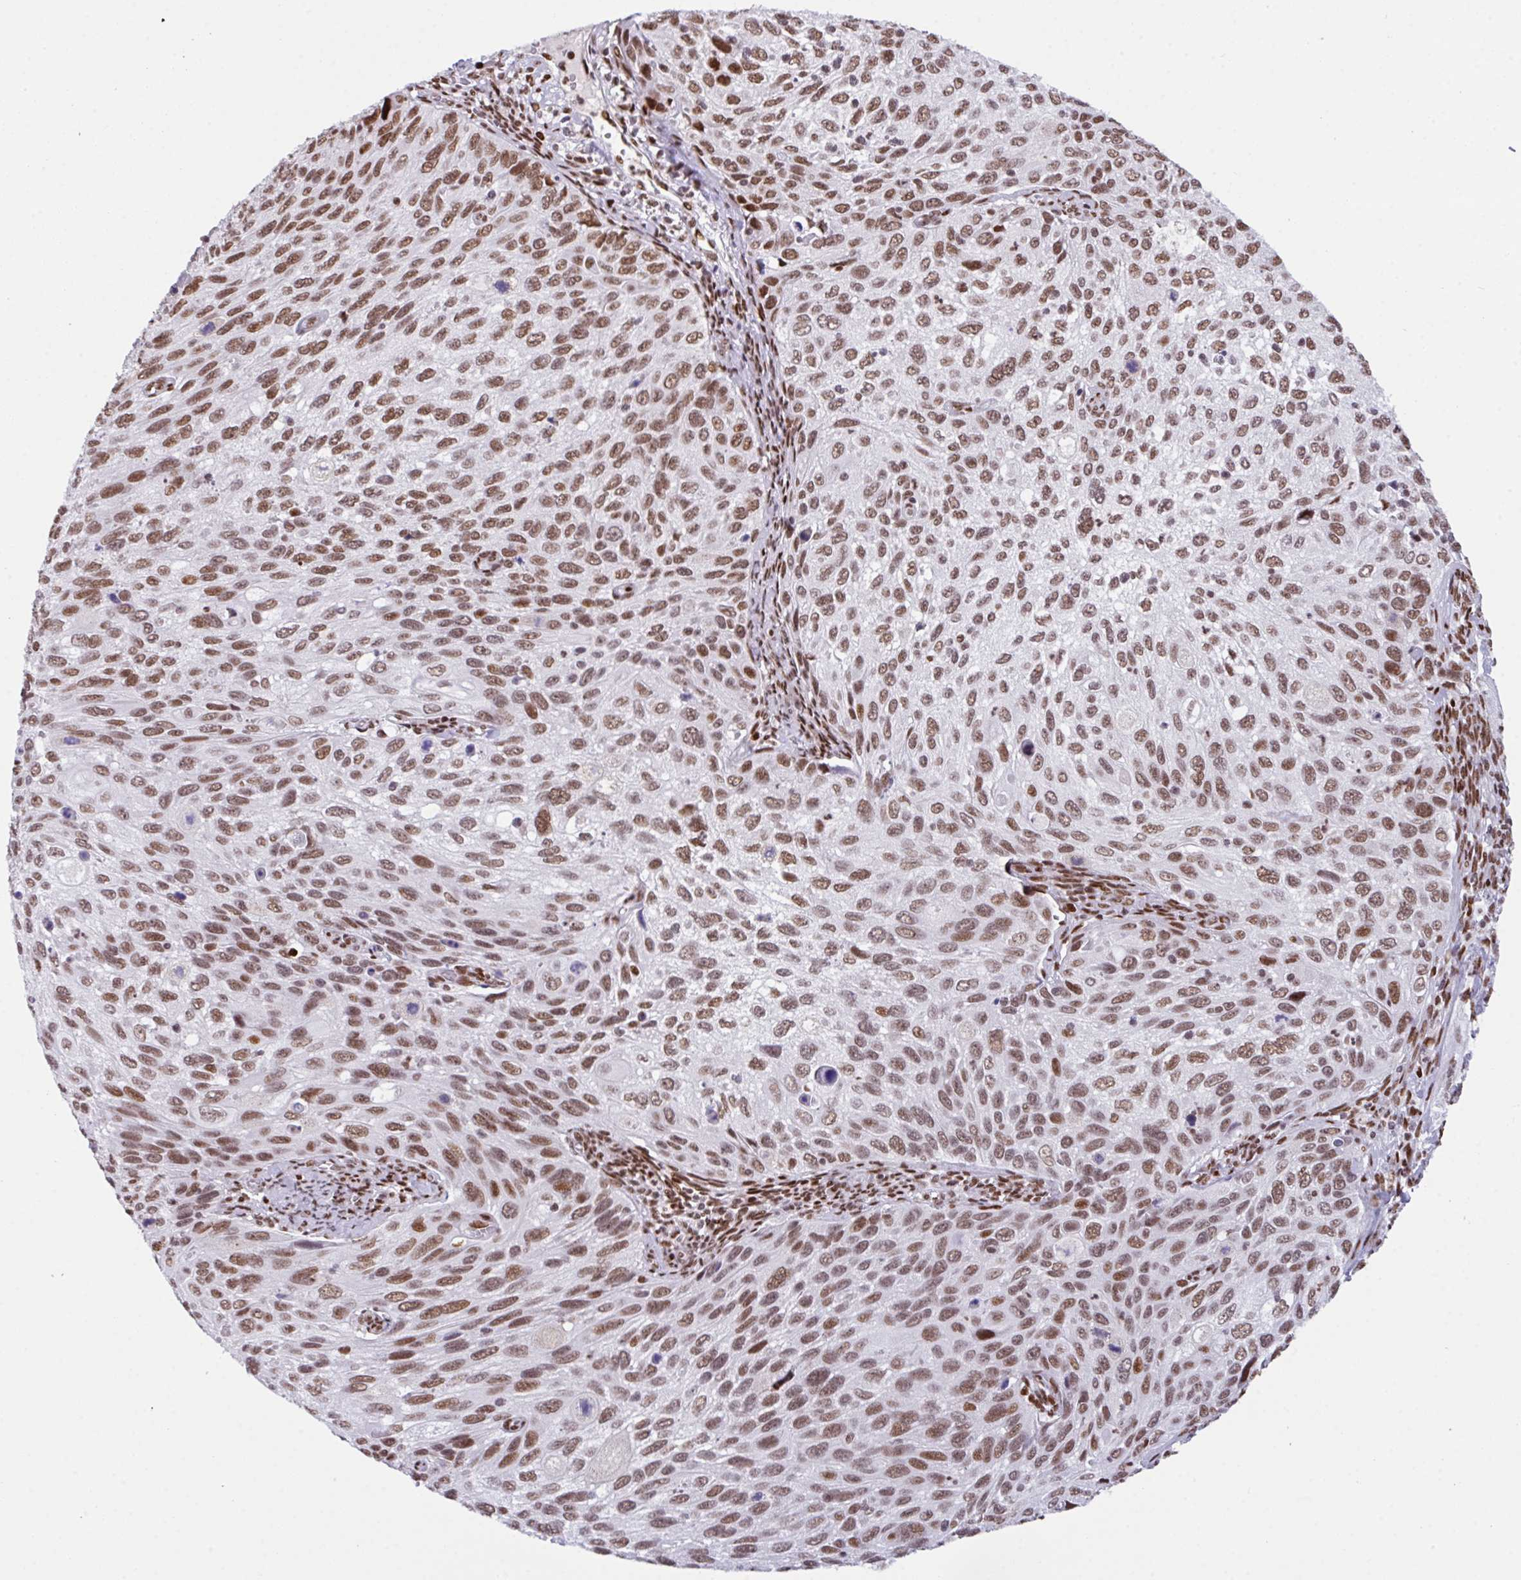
{"staining": {"intensity": "moderate", "quantity": ">75%", "location": "nuclear"}, "tissue": "cervical cancer", "cell_type": "Tumor cells", "image_type": "cancer", "snomed": [{"axis": "morphology", "description": "Squamous cell carcinoma, NOS"}, {"axis": "topography", "description": "Cervix"}], "caption": "IHC of human cervical squamous cell carcinoma exhibits medium levels of moderate nuclear positivity in about >75% of tumor cells.", "gene": "CLP1", "patient": {"sex": "female", "age": 70}}